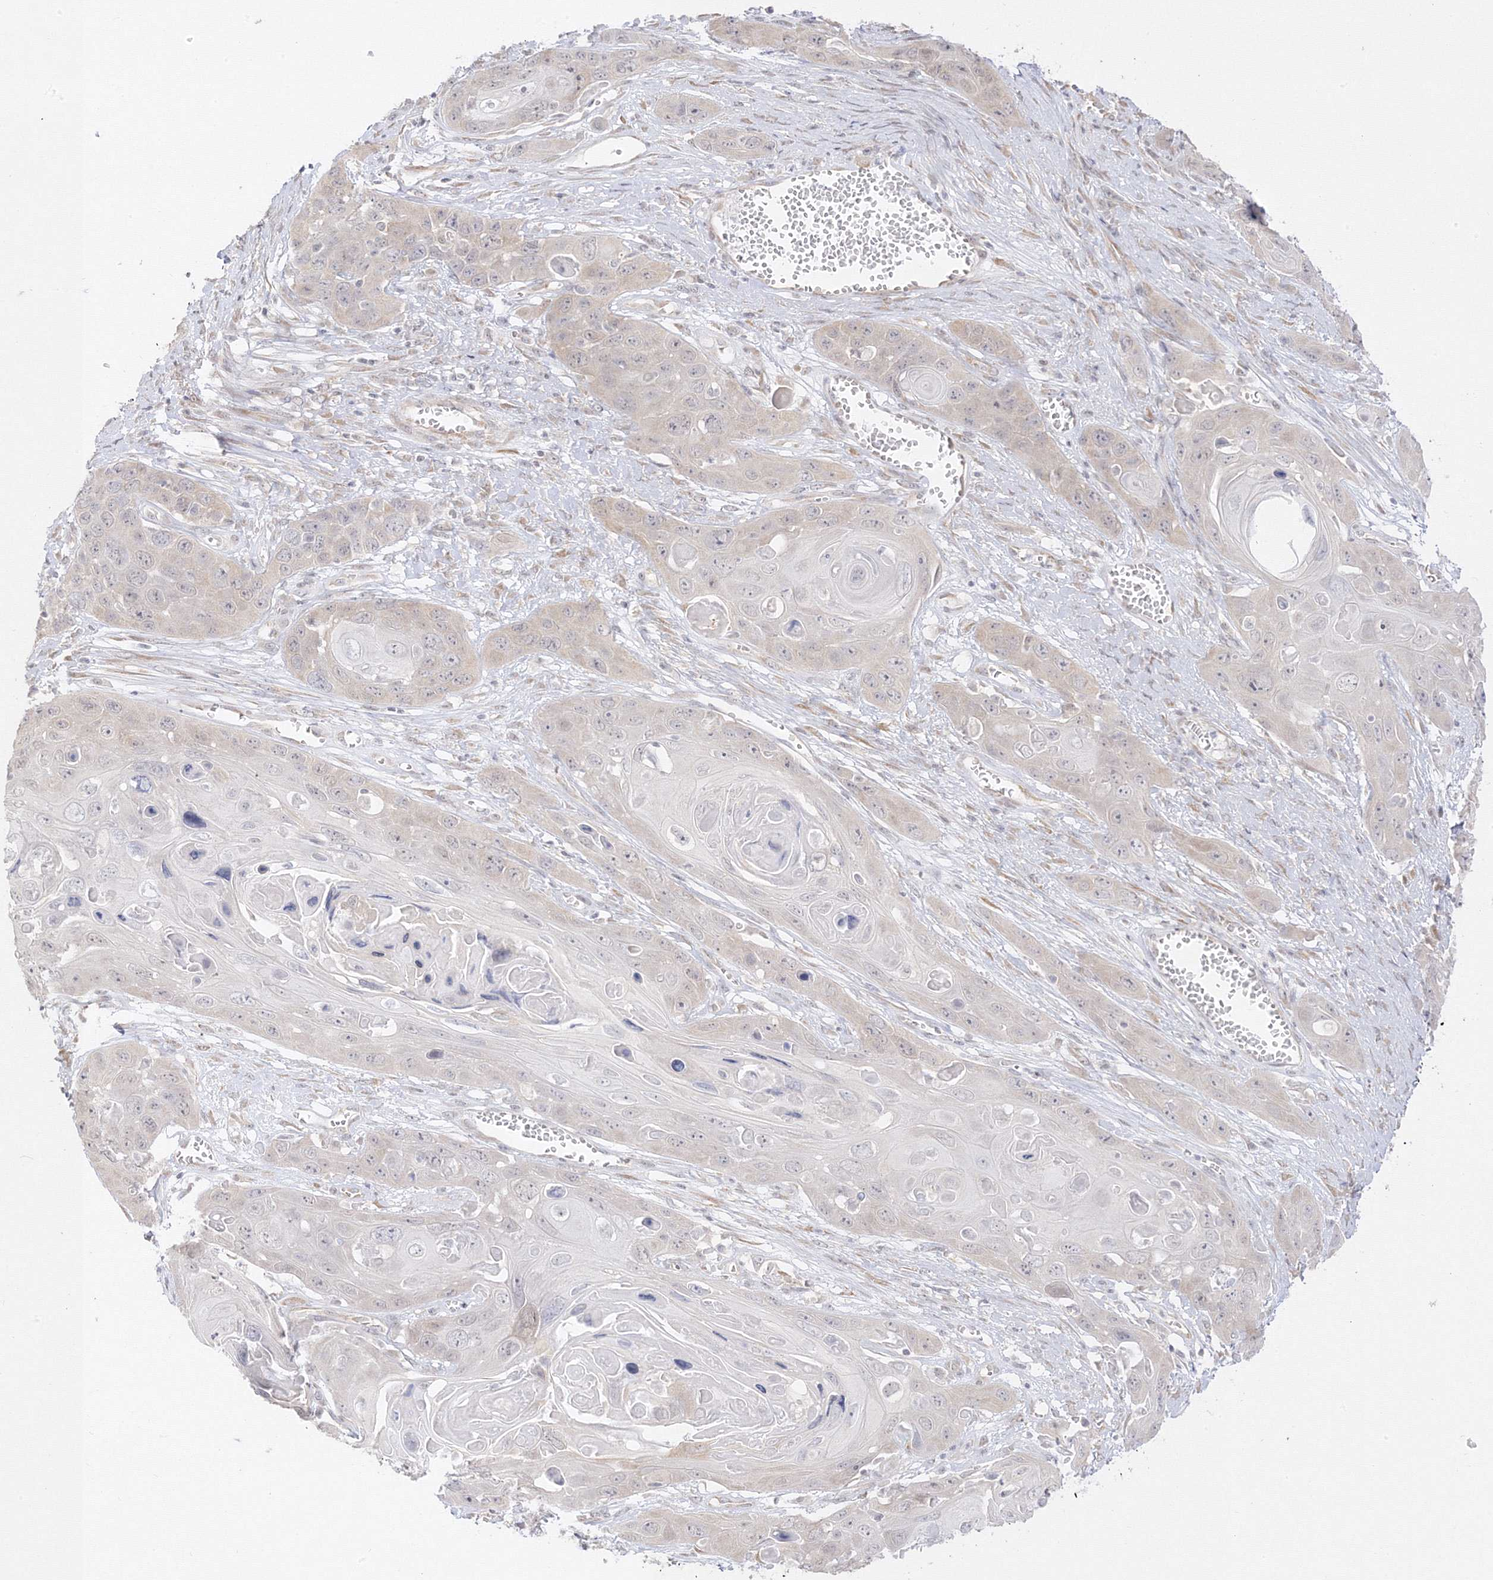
{"staining": {"intensity": "negative", "quantity": "none", "location": "none"}, "tissue": "skin cancer", "cell_type": "Tumor cells", "image_type": "cancer", "snomed": [{"axis": "morphology", "description": "Squamous cell carcinoma, NOS"}, {"axis": "topography", "description": "Skin"}], "caption": "An image of skin squamous cell carcinoma stained for a protein exhibits no brown staining in tumor cells. Brightfield microscopy of immunohistochemistry stained with DAB (3,3'-diaminobenzidine) (brown) and hematoxylin (blue), captured at high magnification.", "gene": "C2CD2", "patient": {"sex": "male", "age": 55}}